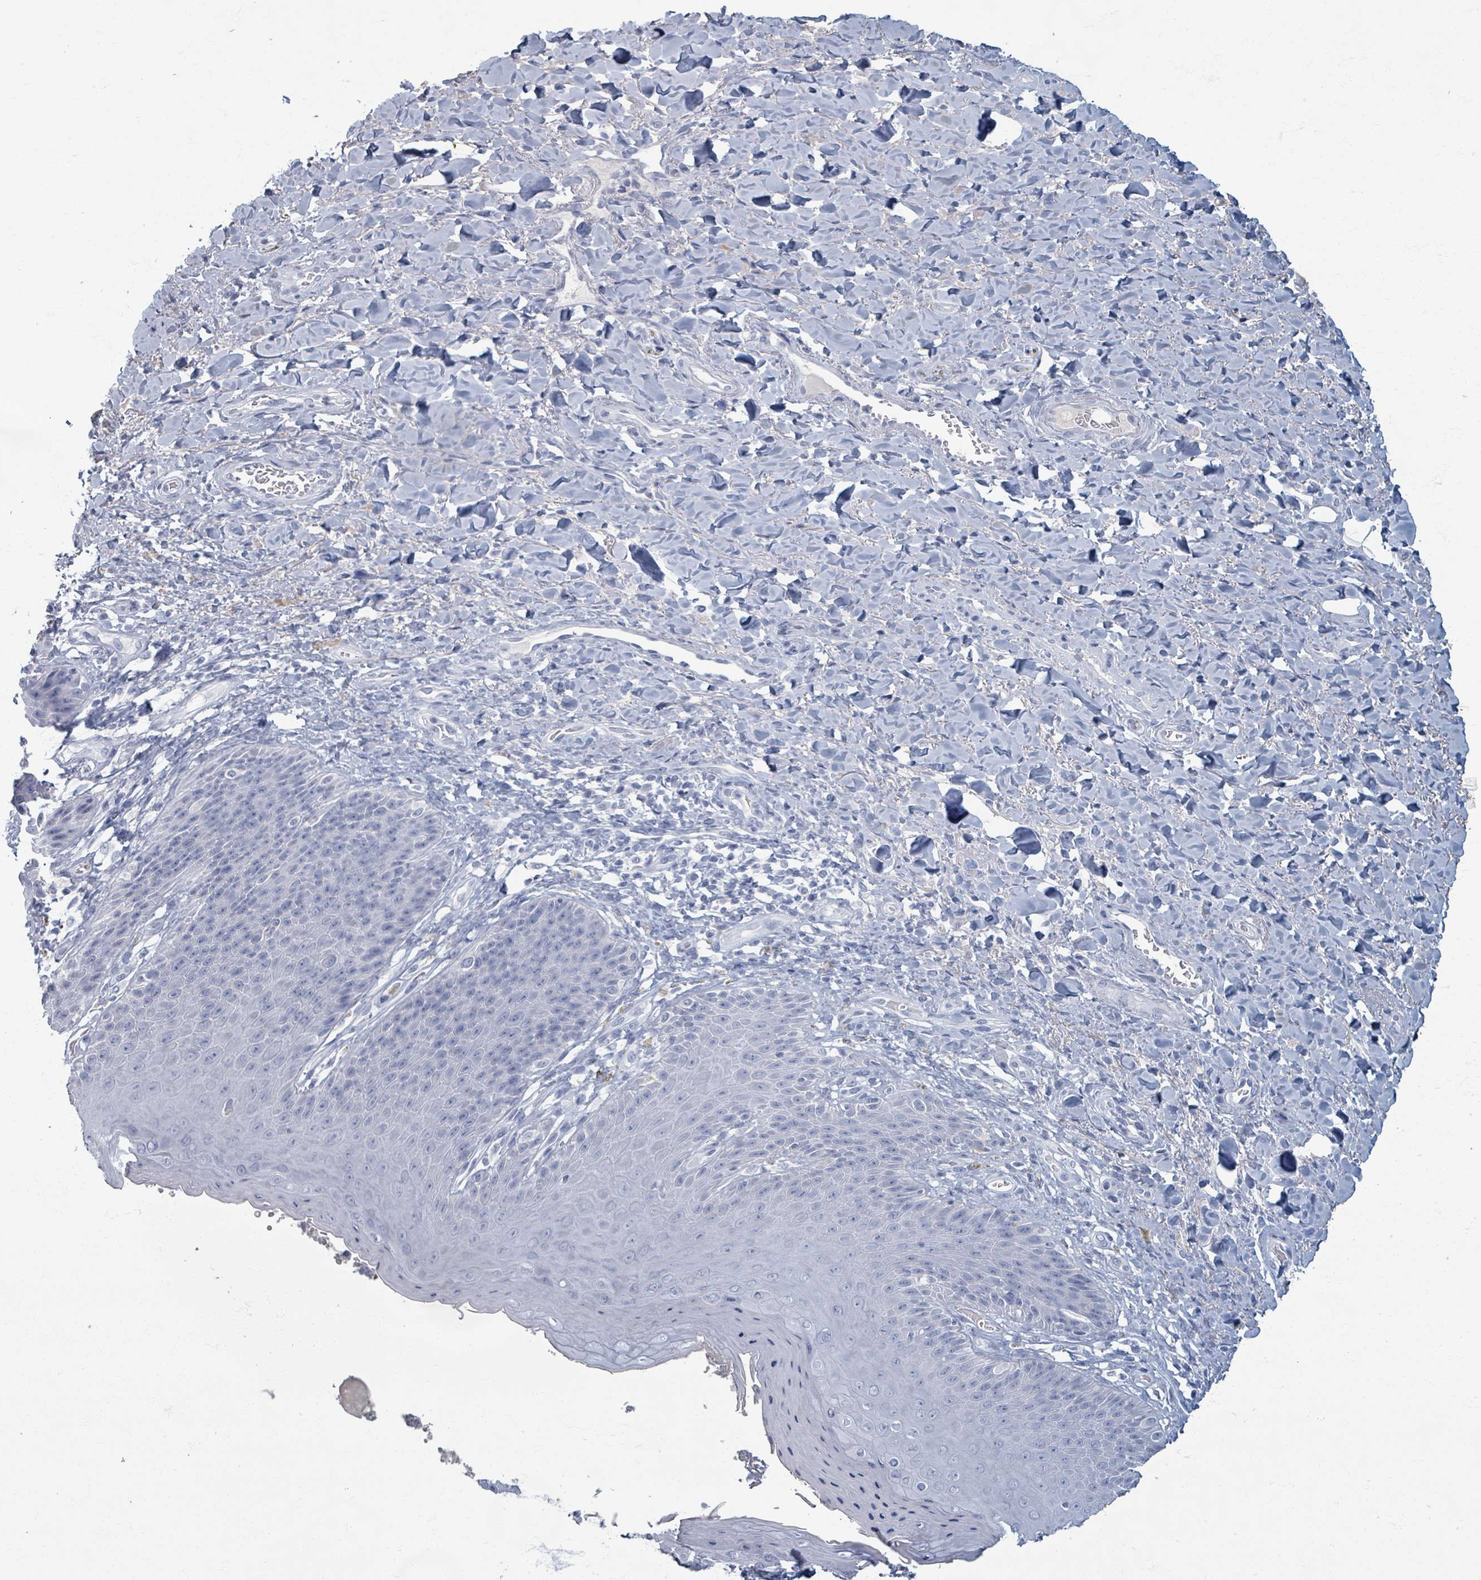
{"staining": {"intensity": "negative", "quantity": "none", "location": "none"}, "tissue": "skin", "cell_type": "Epidermal cells", "image_type": "normal", "snomed": [{"axis": "morphology", "description": "Normal tissue, NOS"}, {"axis": "topography", "description": "Anal"}], "caption": "This micrograph is of unremarkable skin stained with immunohistochemistry (IHC) to label a protein in brown with the nuclei are counter-stained blue. There is no expression in epidermal cells.", "gene": "TAS2R1", "patient": {"sex": "female", "age": 89}}